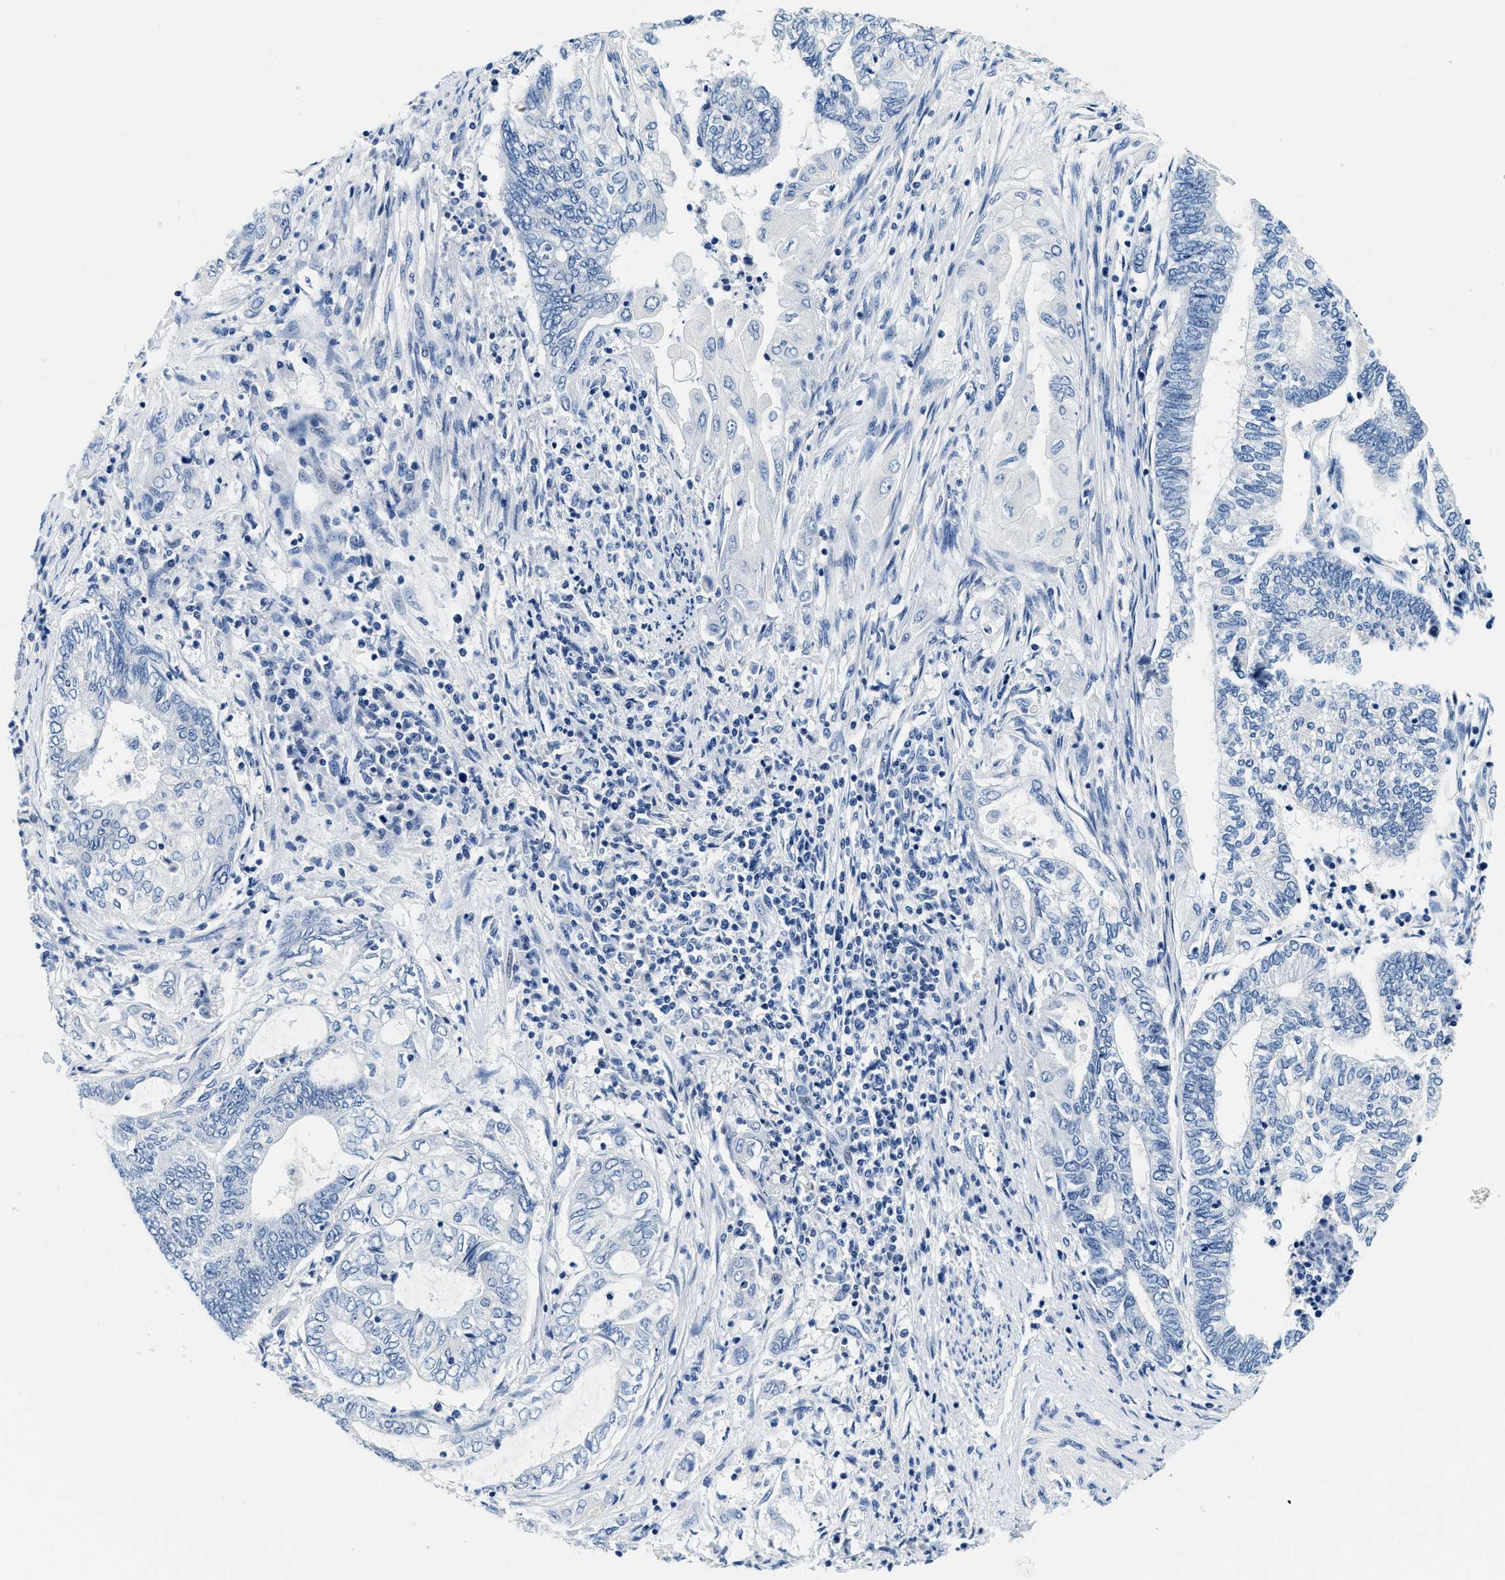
{"staining": {"intensity": "negative", "quantity": "none", "location": "none"}, "tissue": "endometrial cancer", "cell_type": "Tumor cells", "image_type": "cancer", "snomed": [{"axis": "morphology", "description": "Adenocarcinoma, NOS"}, {"axis": "topography", "description": "Uterus"}, {"axis": "topography", "description": "Endometrium"}], "caption": "Immunohistochemistry micrograph of neoplastic tissue: human endometrial adenocarcinoma stained with DAB (3,3'-diaminobenzidine) displays no significant protein positivity in tumor cells. Nuclei are stained in blue.", "gene": "GSTM3", "patient": {"sex": "female", "age": 70}}